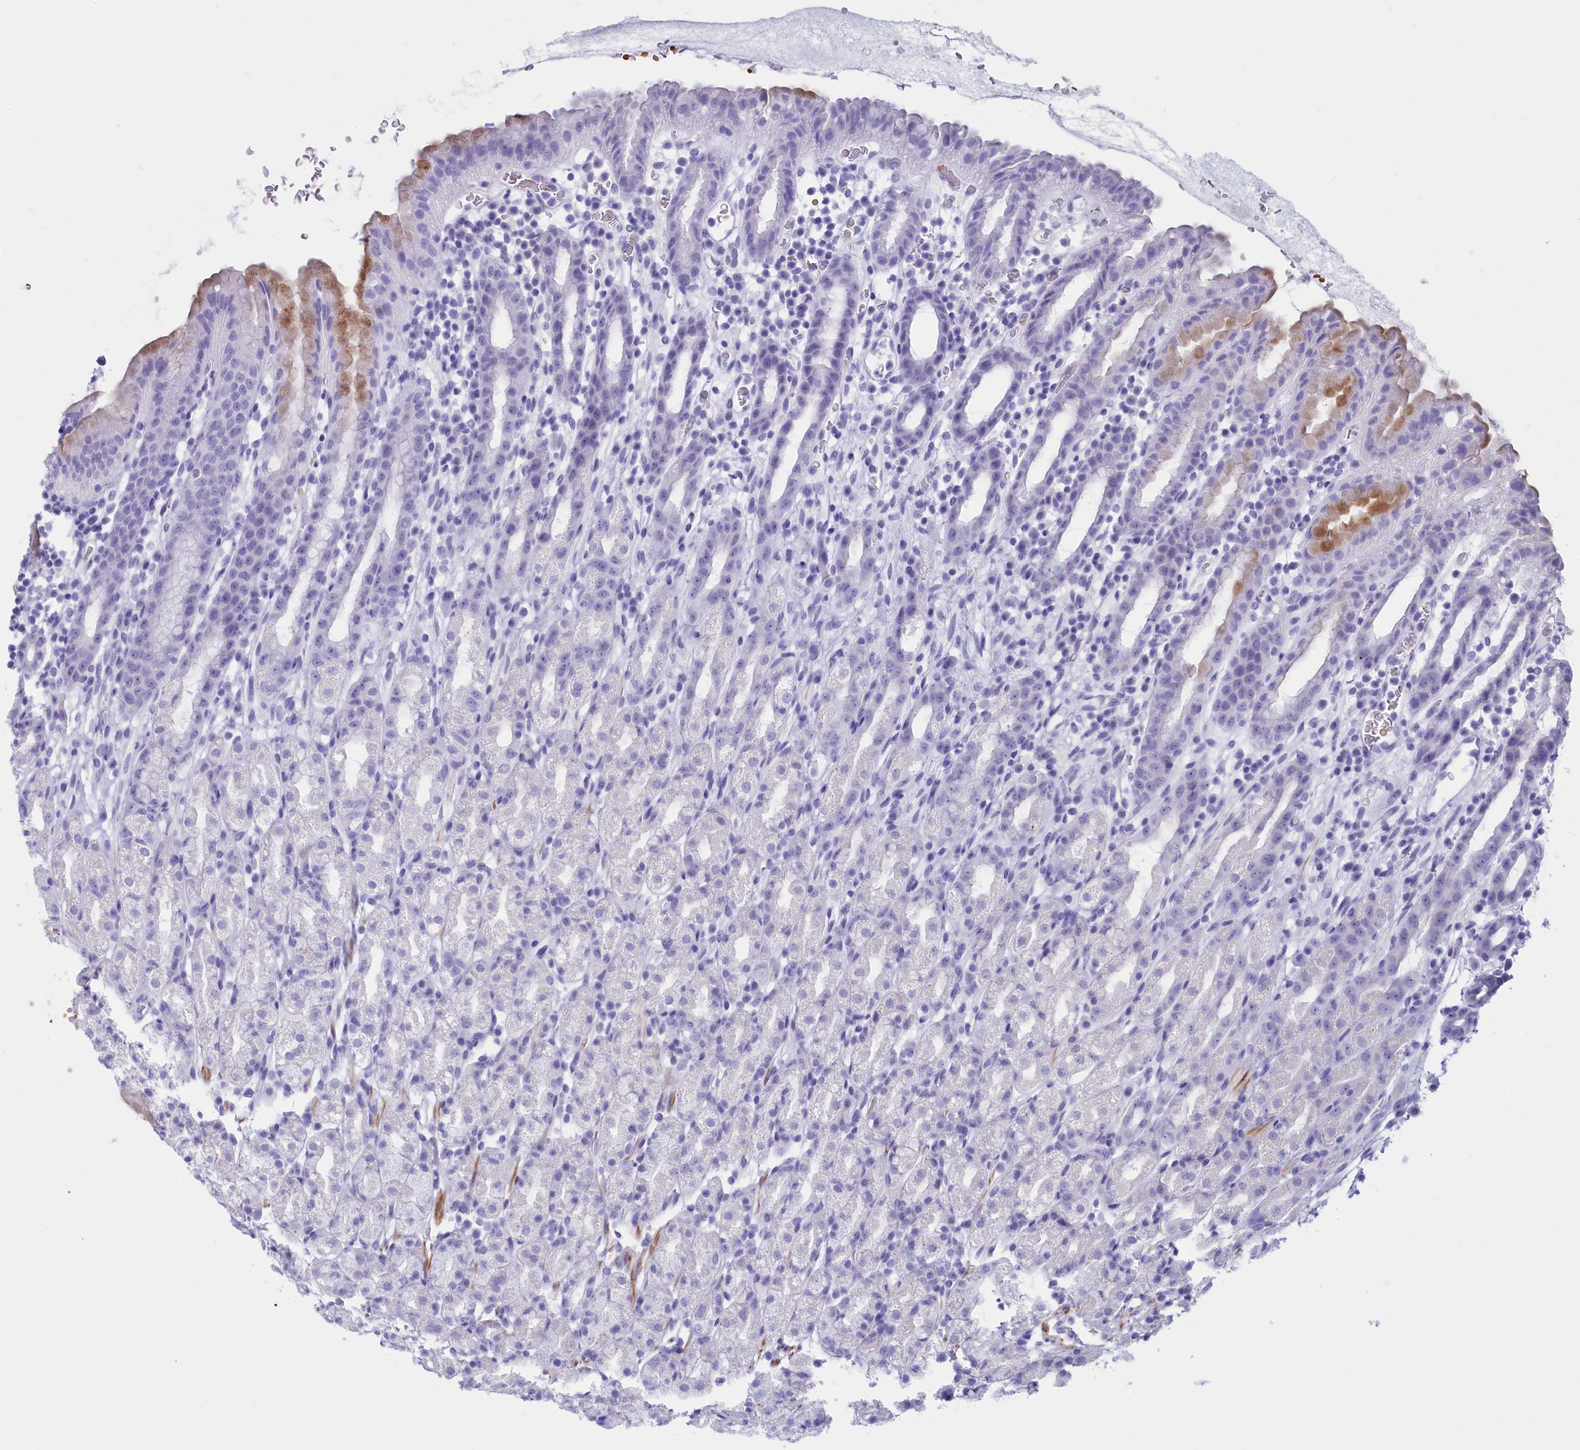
{"staining": {"intensity": "moderate", "quantity": "<25%", "location": "cytoplasmic/membranous"}, "tissue": "stomach", "cell_type": "Glandular cells", "image_type": "normal", "snomed": [{"axis": "morphology", "description": "Normal tissue, NOS"}, {"axis": "topography", "description": "Stomach, upper"}], "caption": "An IHC photomicrograph of unremarkable tissue is shown. Protein staining in brown highlights moderate cytoplasmic/membranous positivity in stomach within glandular cells. The protein is stained brown, and the nuclei are stained in blue (DAB (3,3'-diaminobenzidine) IHC with brightfield microscopy, high magnification).", "gene": "GAPDHS", "patient": {"sex": "male", "age": 47}}